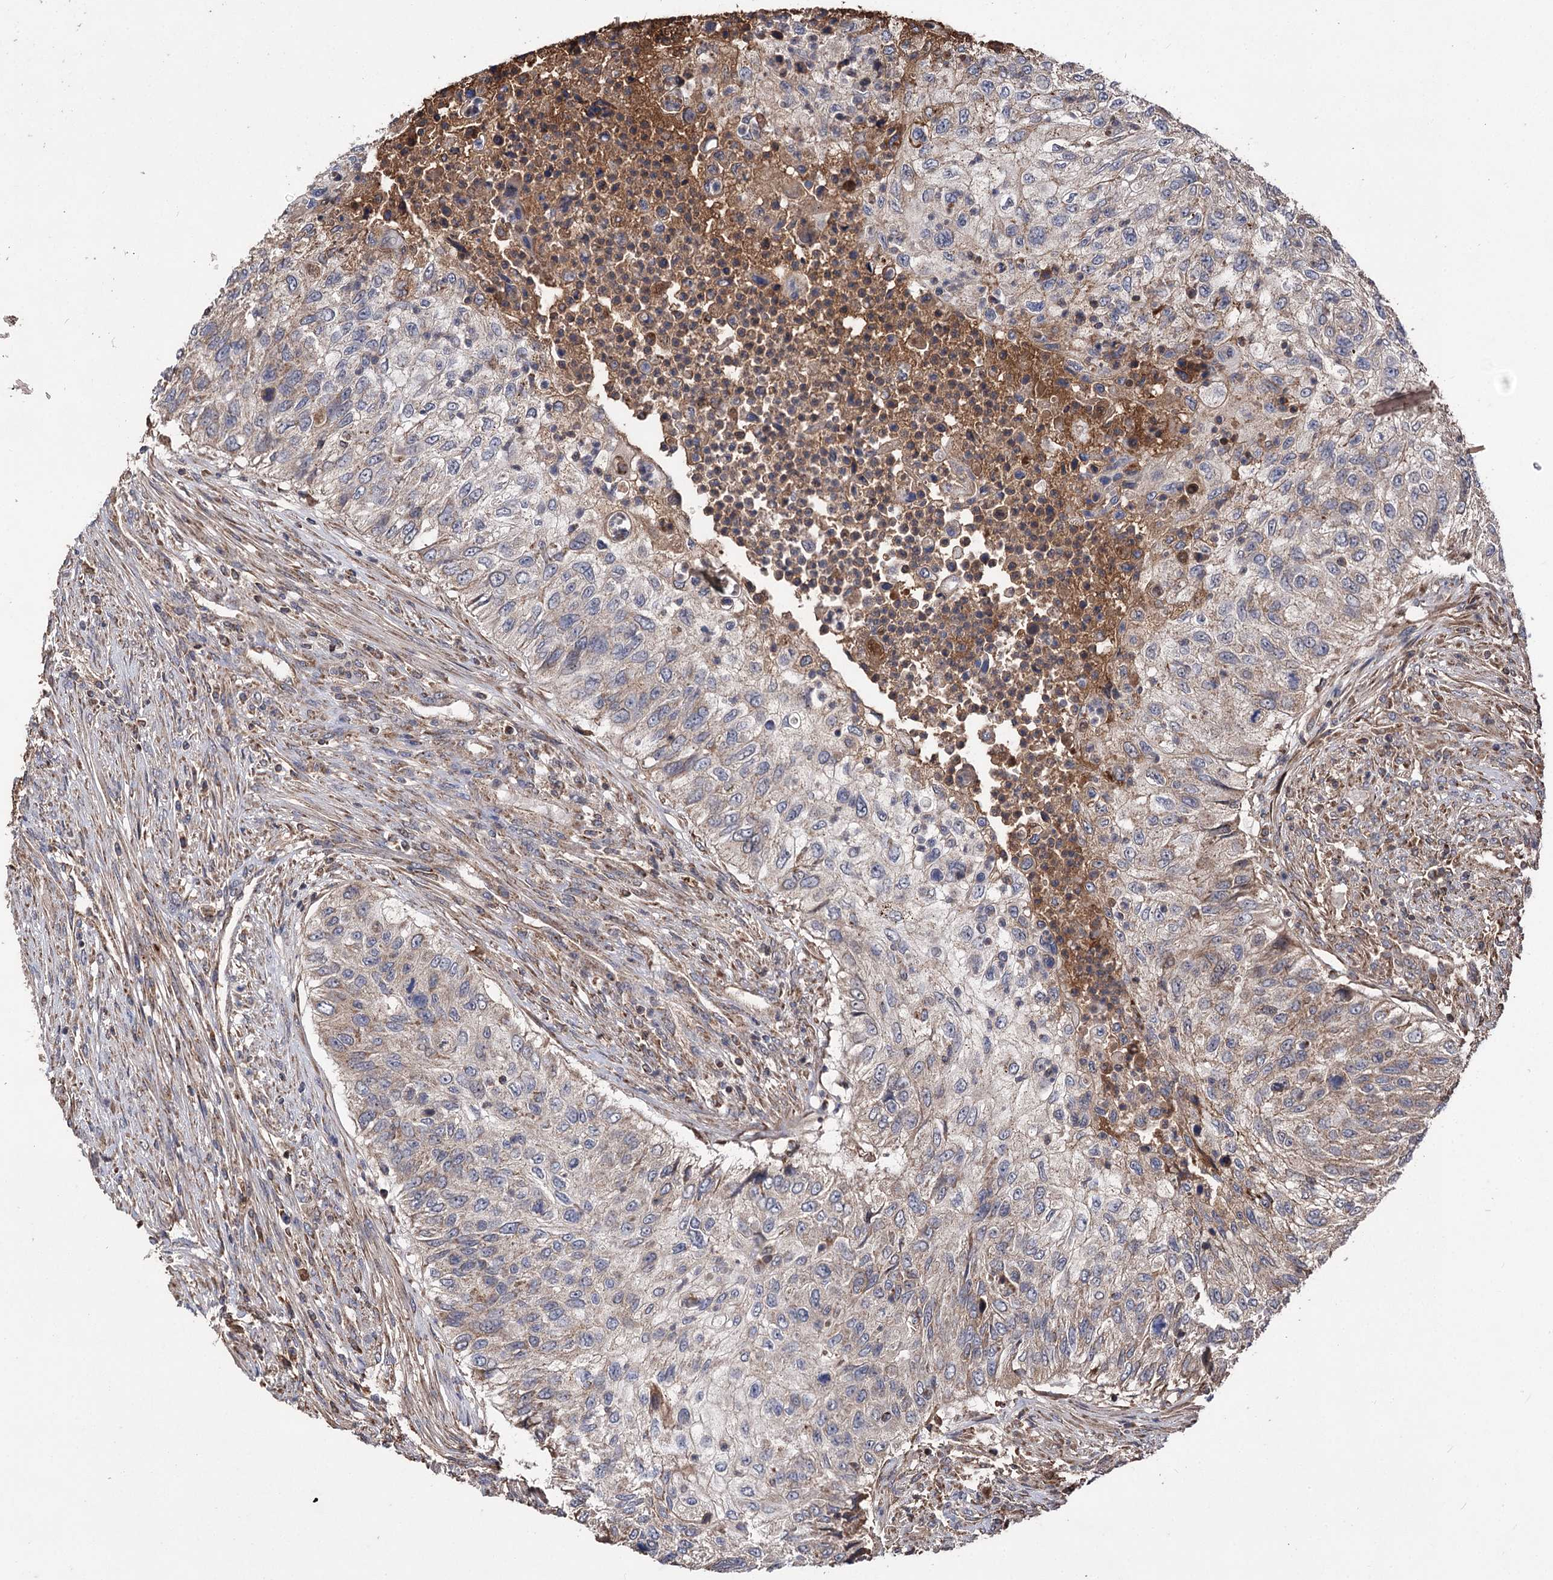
{"staining": {"intensity": "moderate", "quantity": "<25%", "location": "cytoplasmic/membranous"}, "tissue": "urothelial cancer", "cell_type": "Tumor cells", "image_type": "cancer", "snomed": [{"axis": "morphology", "description": "Urothelial carcinoma, High grade"}, {"axis": "topography", "description": "Urinary bladder"}], "caption": "Immunohistochemical staining of urothelial cancer demonstrates low levels of moderate cytoplasmic/membranous expression in about <25% of tumor cells.", "gene": "RASSF3", "patient": {"sex": "female", "age": 60}}